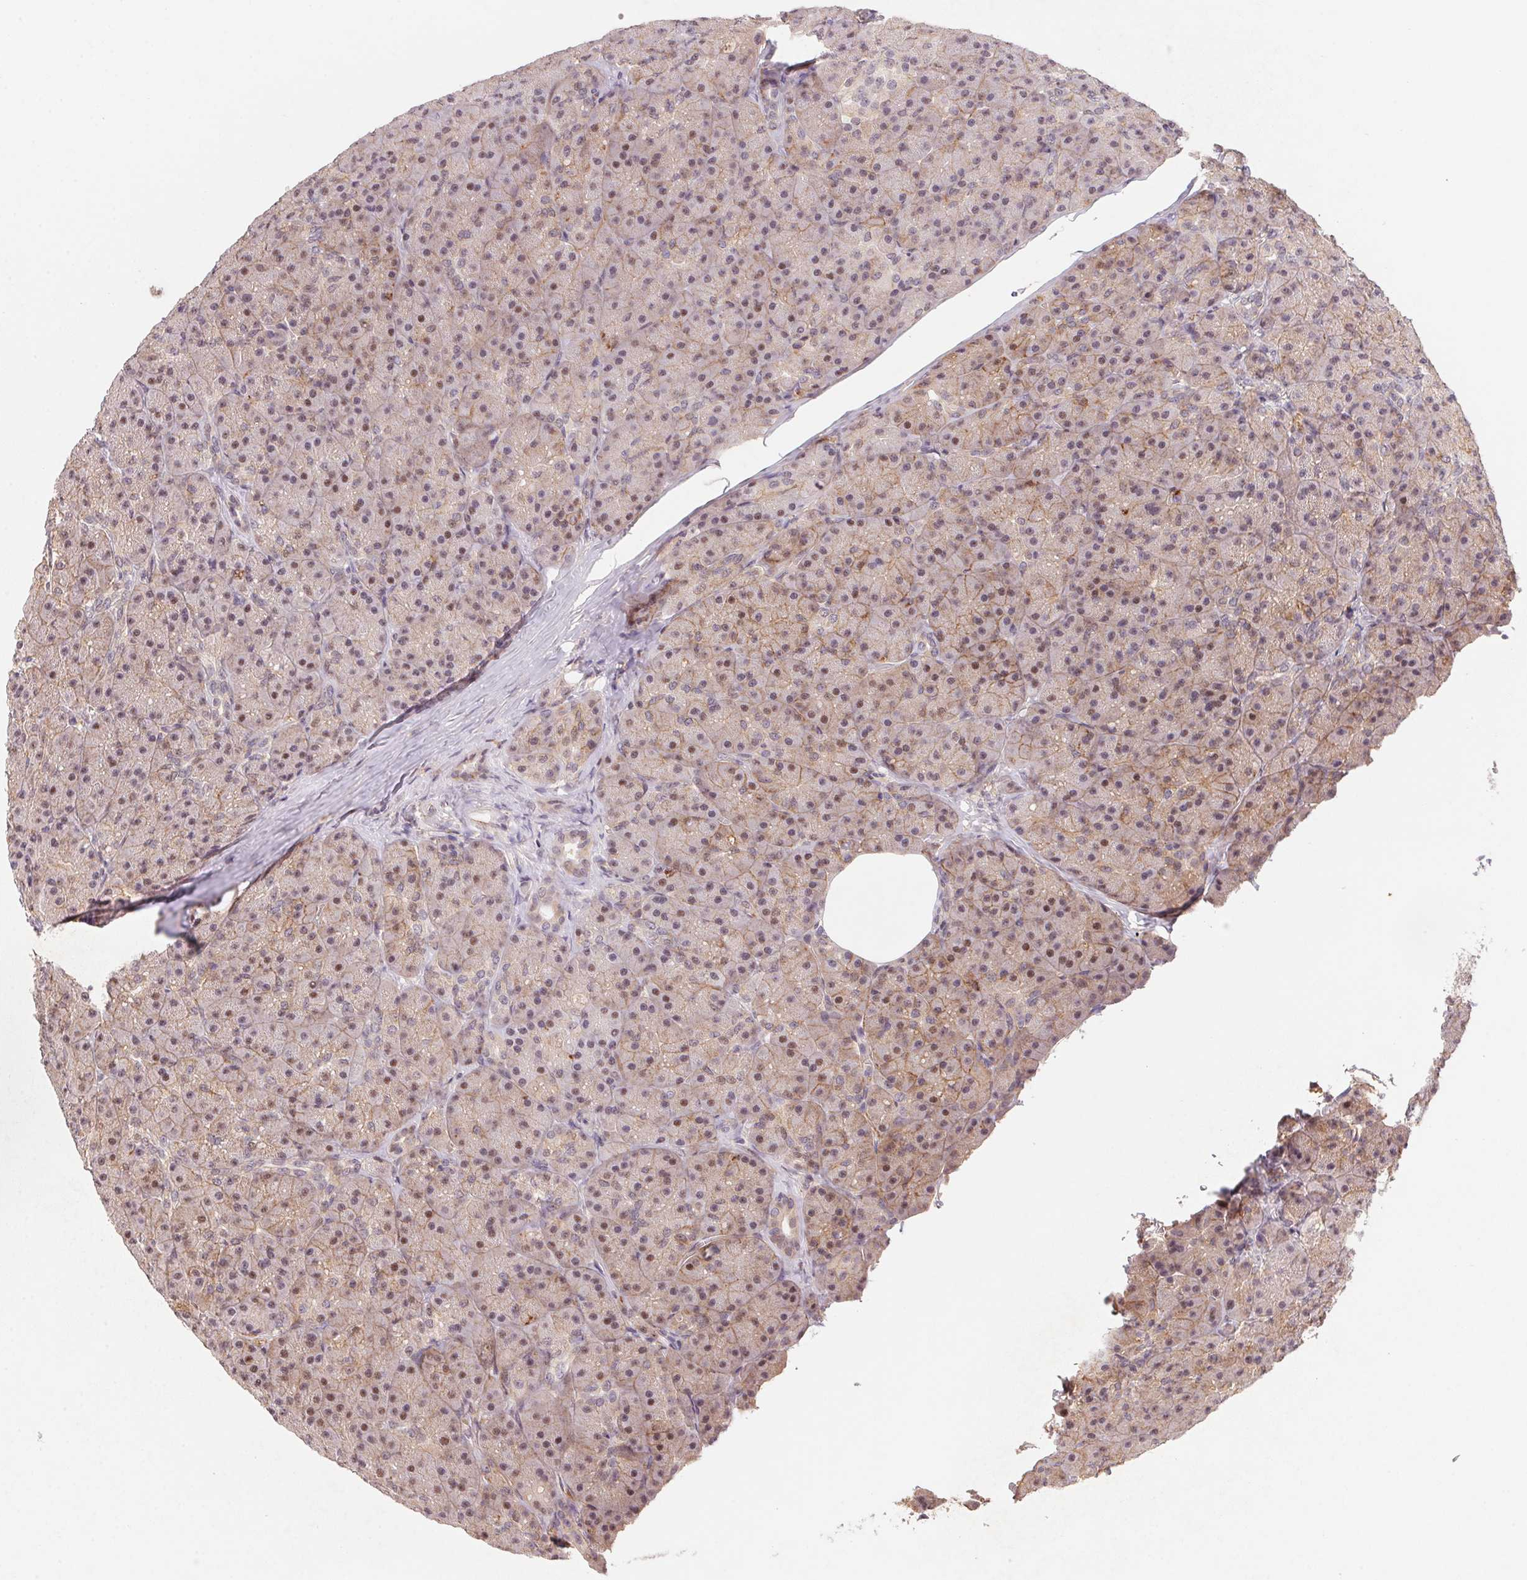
{"staining": {"intensity": "weak", "quantity": "25%-75%", "location": "cytoplasmic/membranous,nuclear"}, "tissue": "pancreas", "cell_type": "Exocrine glandular cells", "image_type": "normal", "snomed": [{"axis": "morphology", "description": "Normal tissue, NOS"}, {"axis": "topography", "description": "Pancreas"}], "caption": "A histopathology image showing weak cytoplasmic/membranous,nuclear staining in approximately 25%-75% of exocrine glandular cells in normal pancreas, as visualized by brown immunohistochemical staining.", "gene": "SLC52A2", "patient": {"sex": "male", "age": 57}}